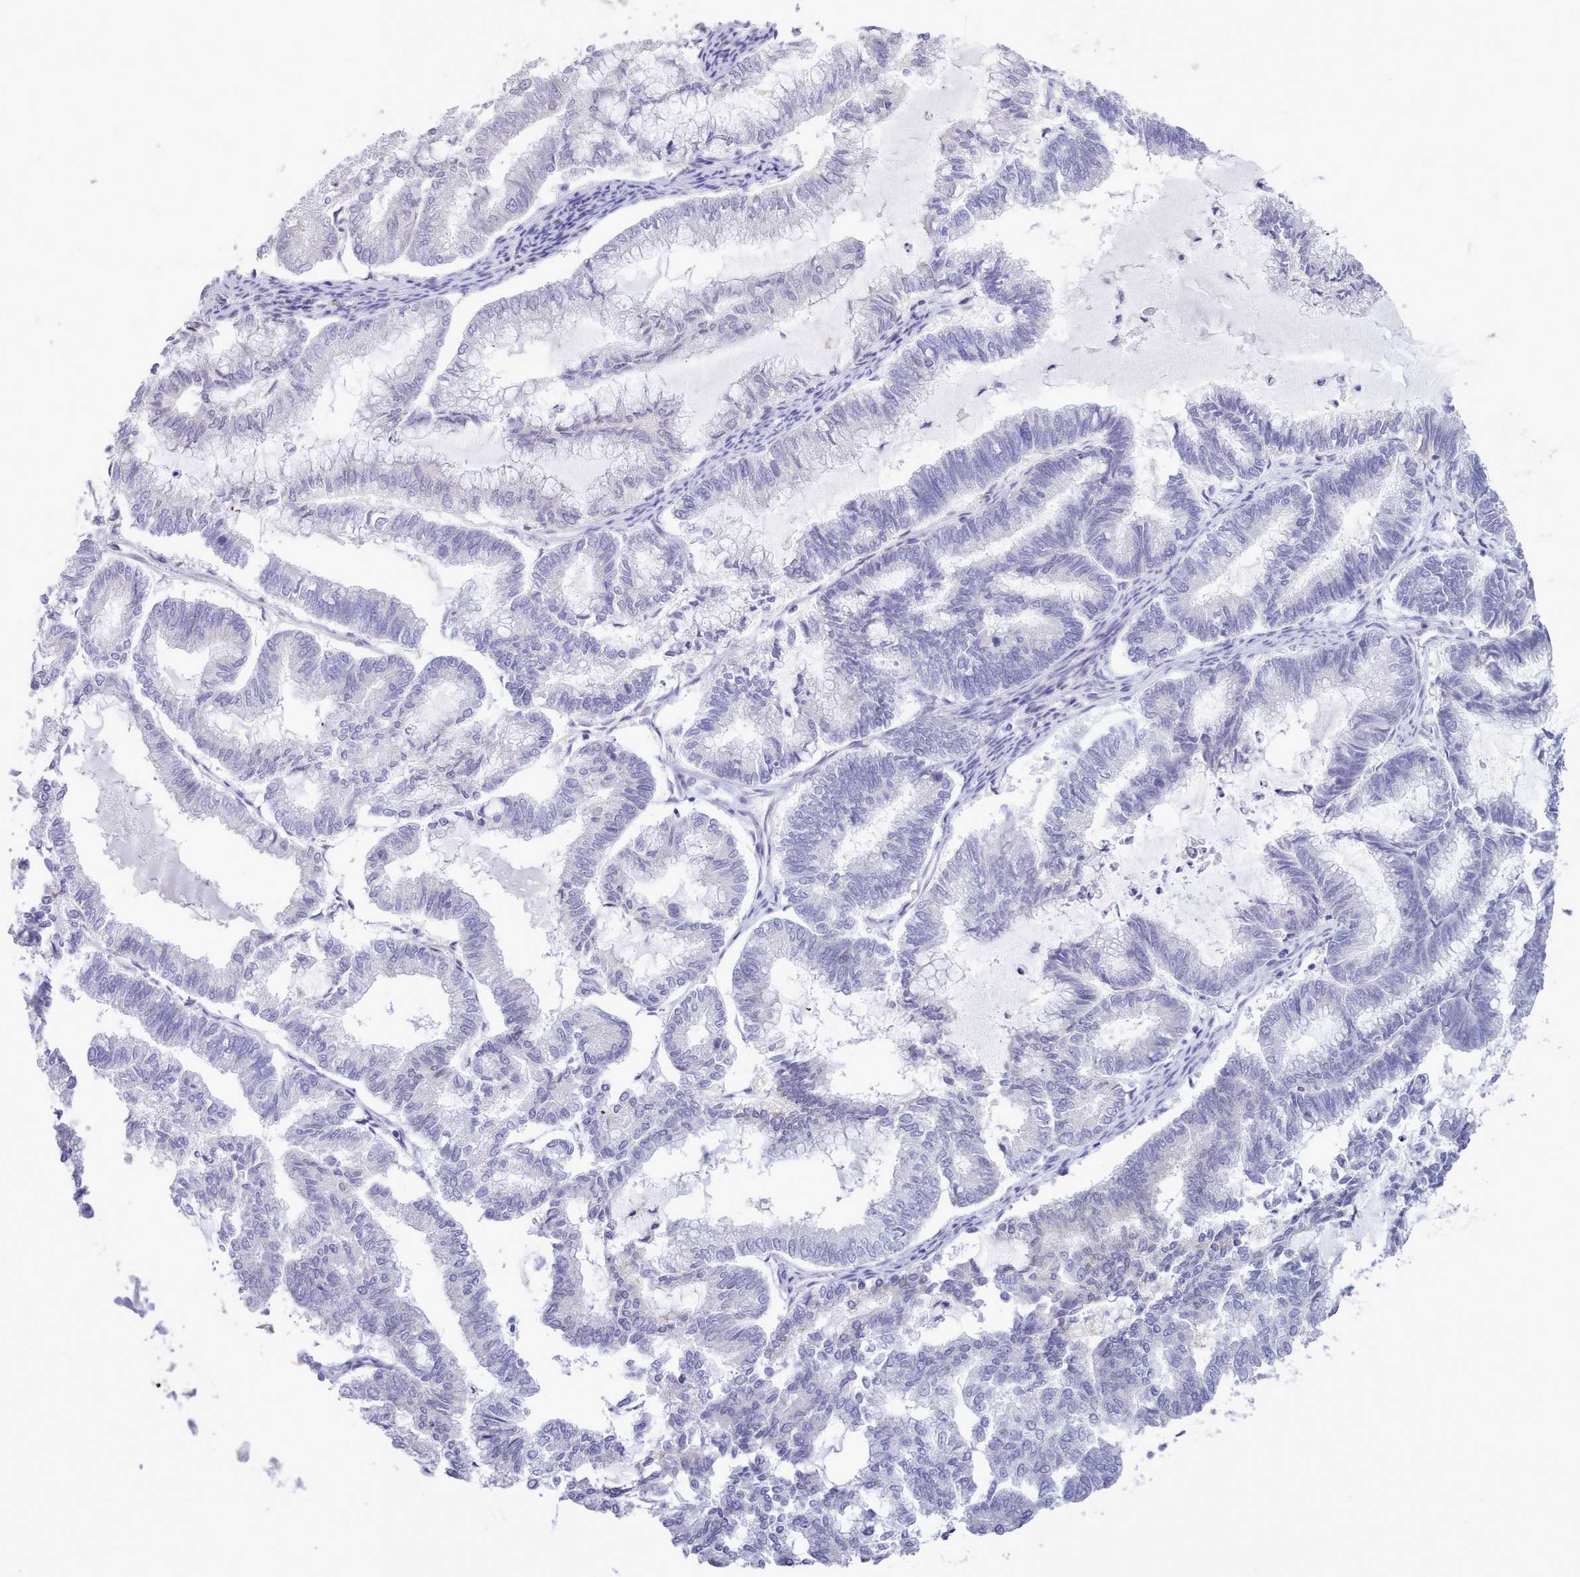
{"staining": {"intensity": "negative", "quantity": "none", "location": "none"}, "tissue": "endometrial cancer", "cell_type": "Tumor cells", "image_type": "cancer", "snomed": [{"axis": "morphology", "description": "Adenocarcinoma, NOS"}, {"axis": "topography", "description": "Endometrium"}], "caption": "IHC photomicrograph of human endometrial adenocarcinoma stained for a protein (brown), which demonstrates no positivity in tumor cells.", "gene": "TMEM253", "patient": {"sex": "female", "age": 79}}